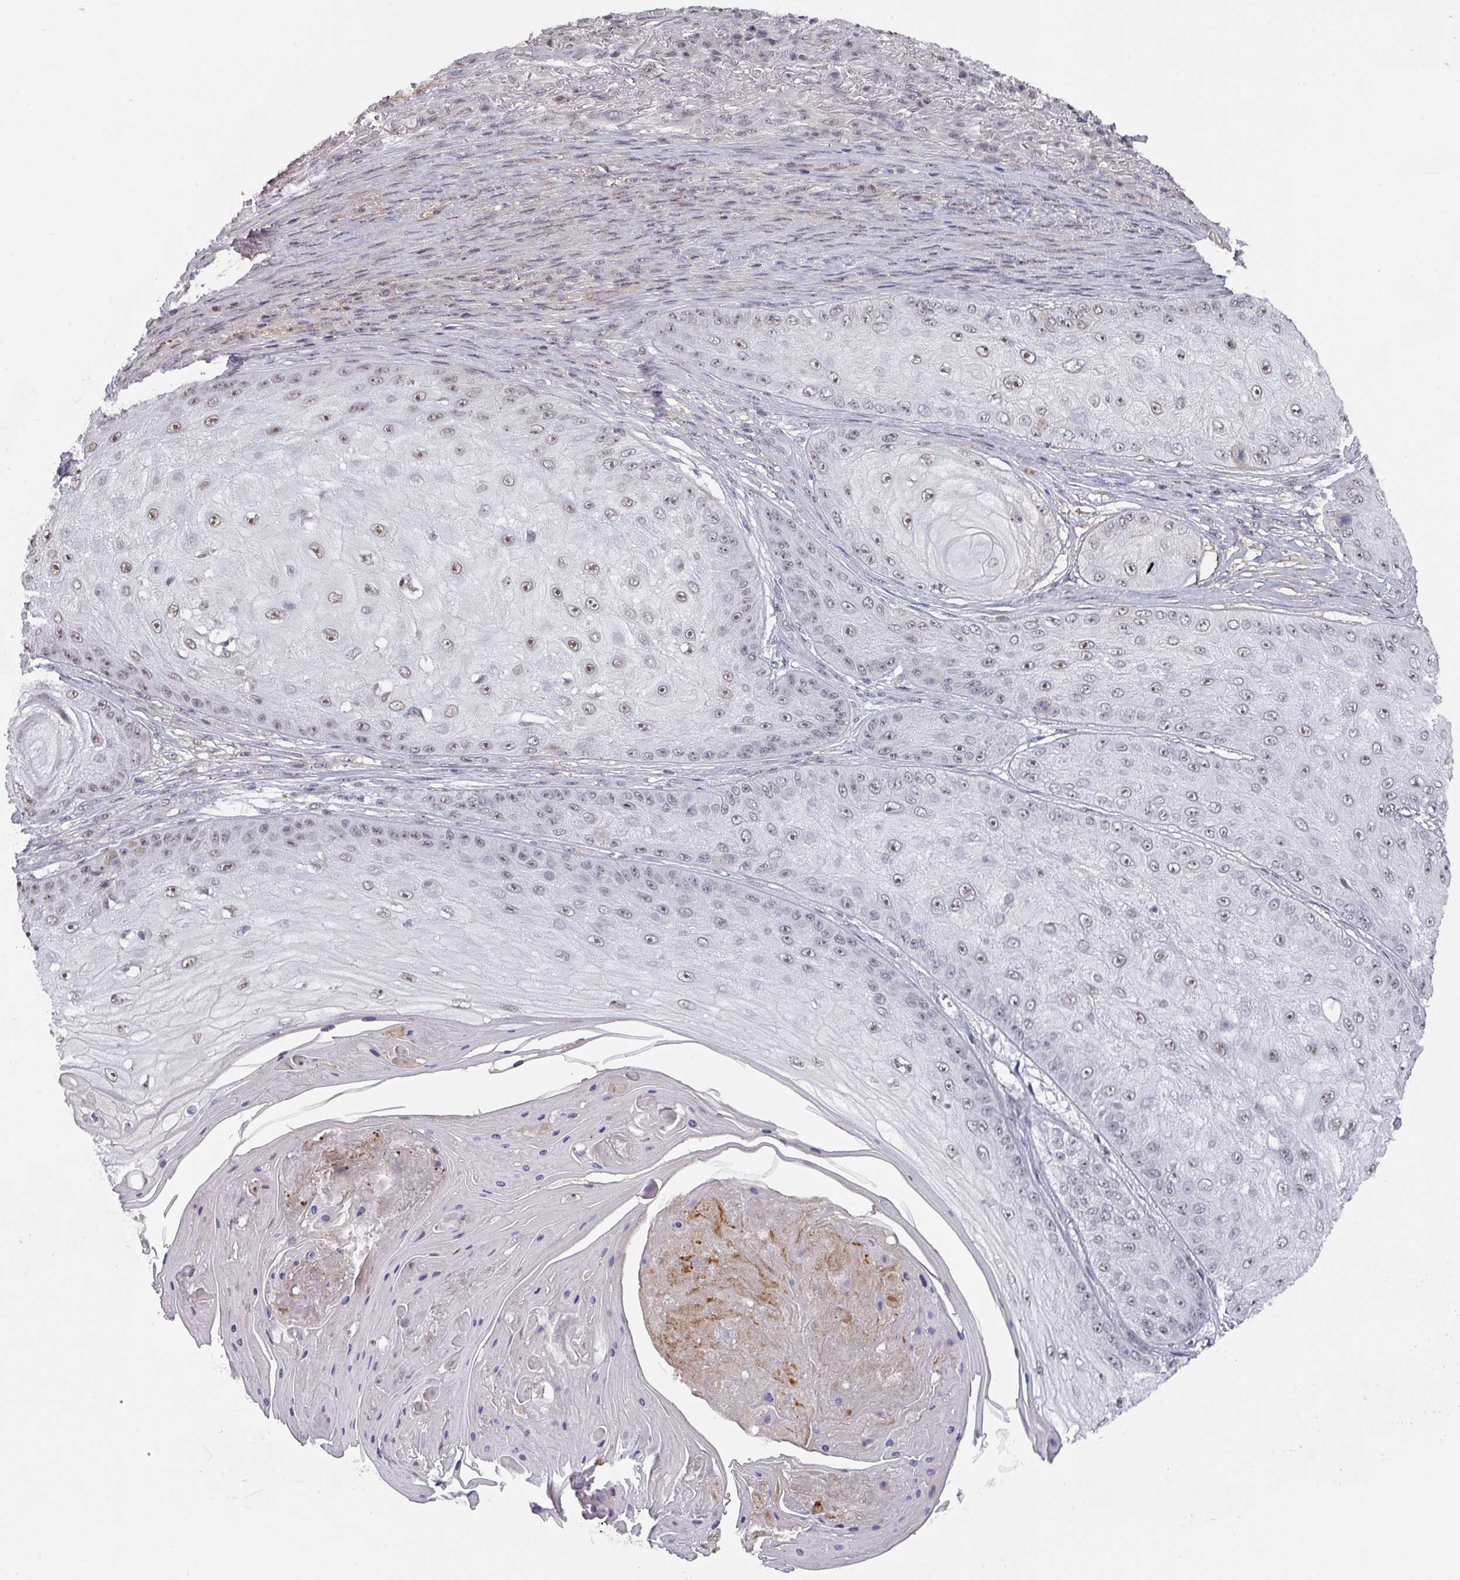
{"staining": {"intensity": "weak", "quantity": "25%-75%", "location": "nuclear"}, "tissue": "skin cancer", "cell_type": "Tumor cells", "image_type": "cancer", "snomed": [{"axis": "morphology", "description": "Squamous cell carcinoma, NOS"}, {"axis": "topography", "description": "Skin"}], "caption": "Skin cancer stained with immunohistochemistry (IHC) displays weak nuclear expression in about 25%-75% of tumor cells.", "gene": "ZNF654", "patient": {"sex": "male", "age": 70}}